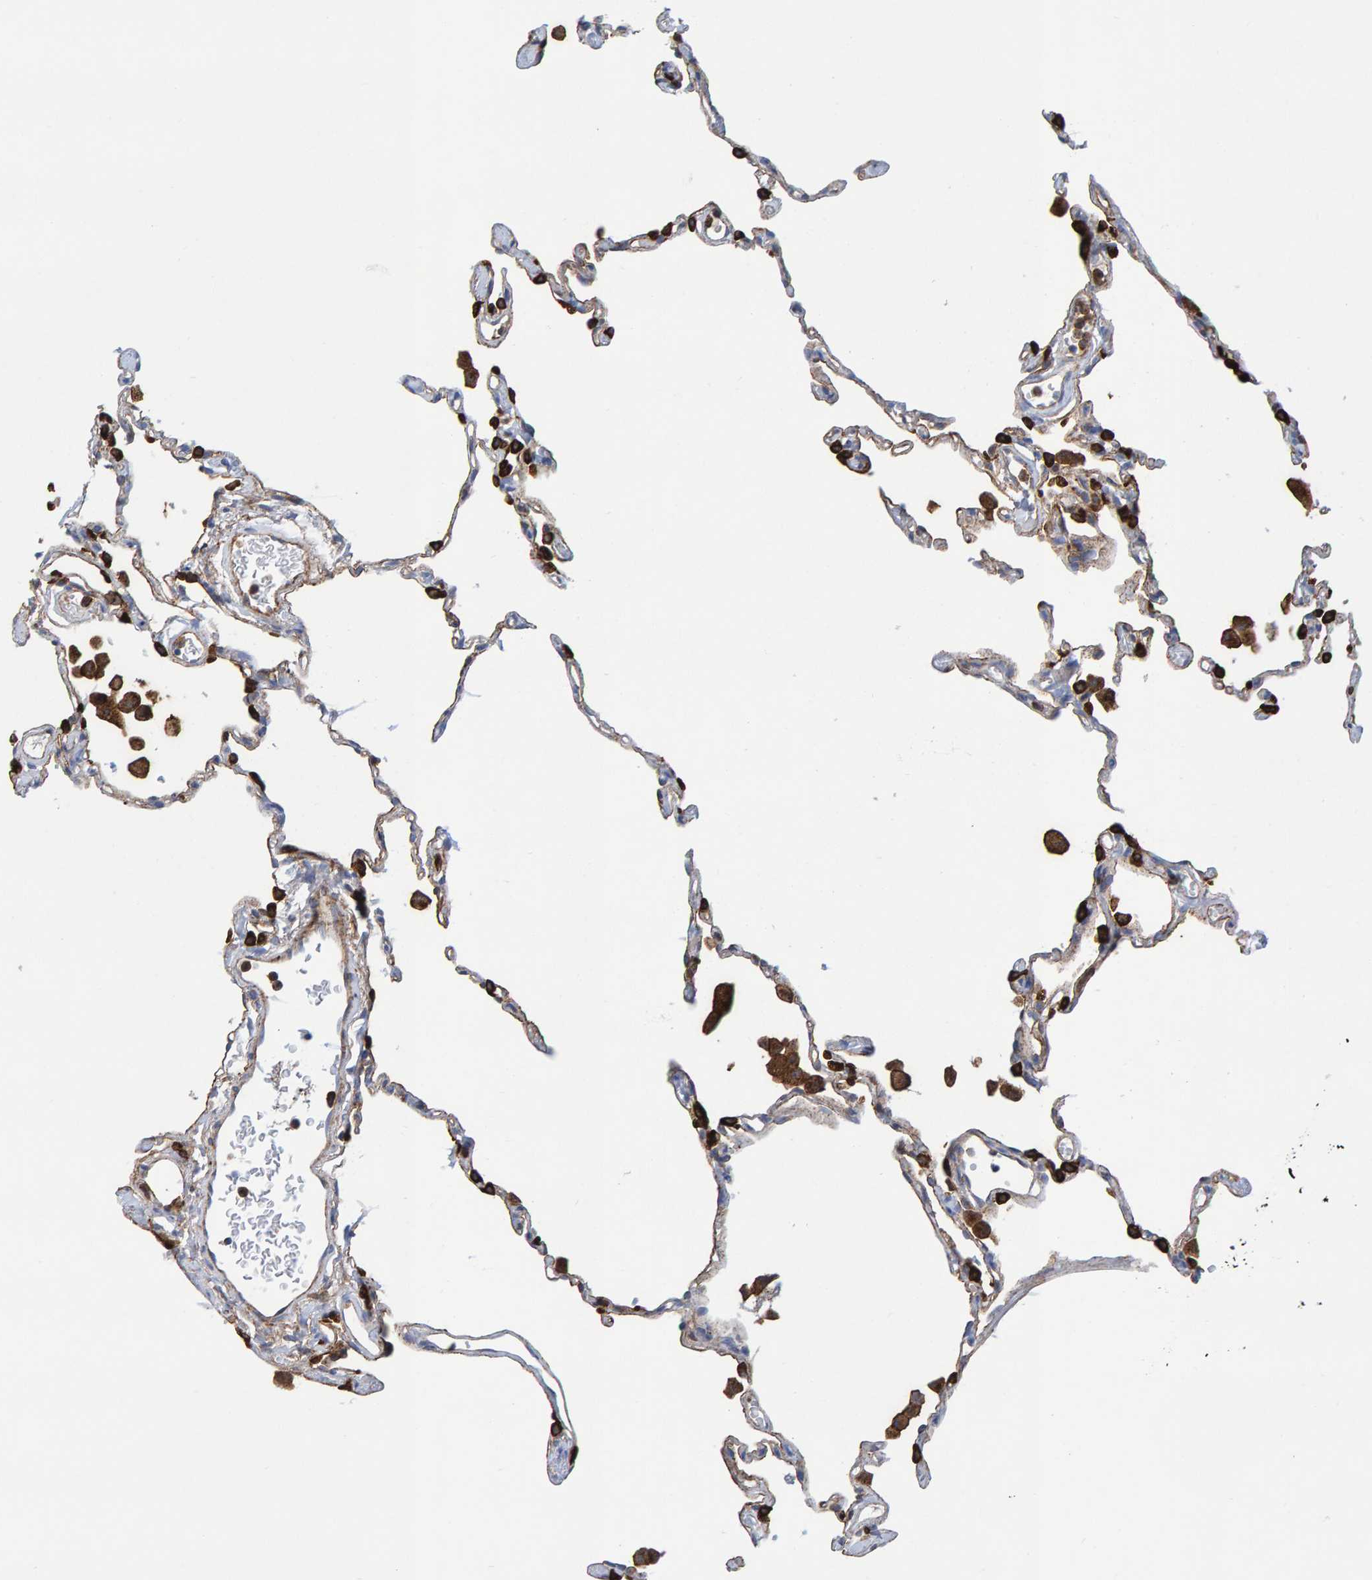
{"staining": {"intensity": "strong", "quantity": "25%-75%", "location": "cytoplasmic/membranous"}, "tissue": "lung", "cell_type": "Alveolar cells", "image_type": "normal", "snomed": [{"axis": "morphology", "description": "Normal tissue, NOS"}, {"axis": "topography", "description": "Lung"}], "caption": "The image reveals staining of unremarkable lung, revealing strong cytoplasmic/membranous protein positivity (brown color) within alveolar cells.", "gene": "MVP", "patient": {"sex": "female", "age": 49}}